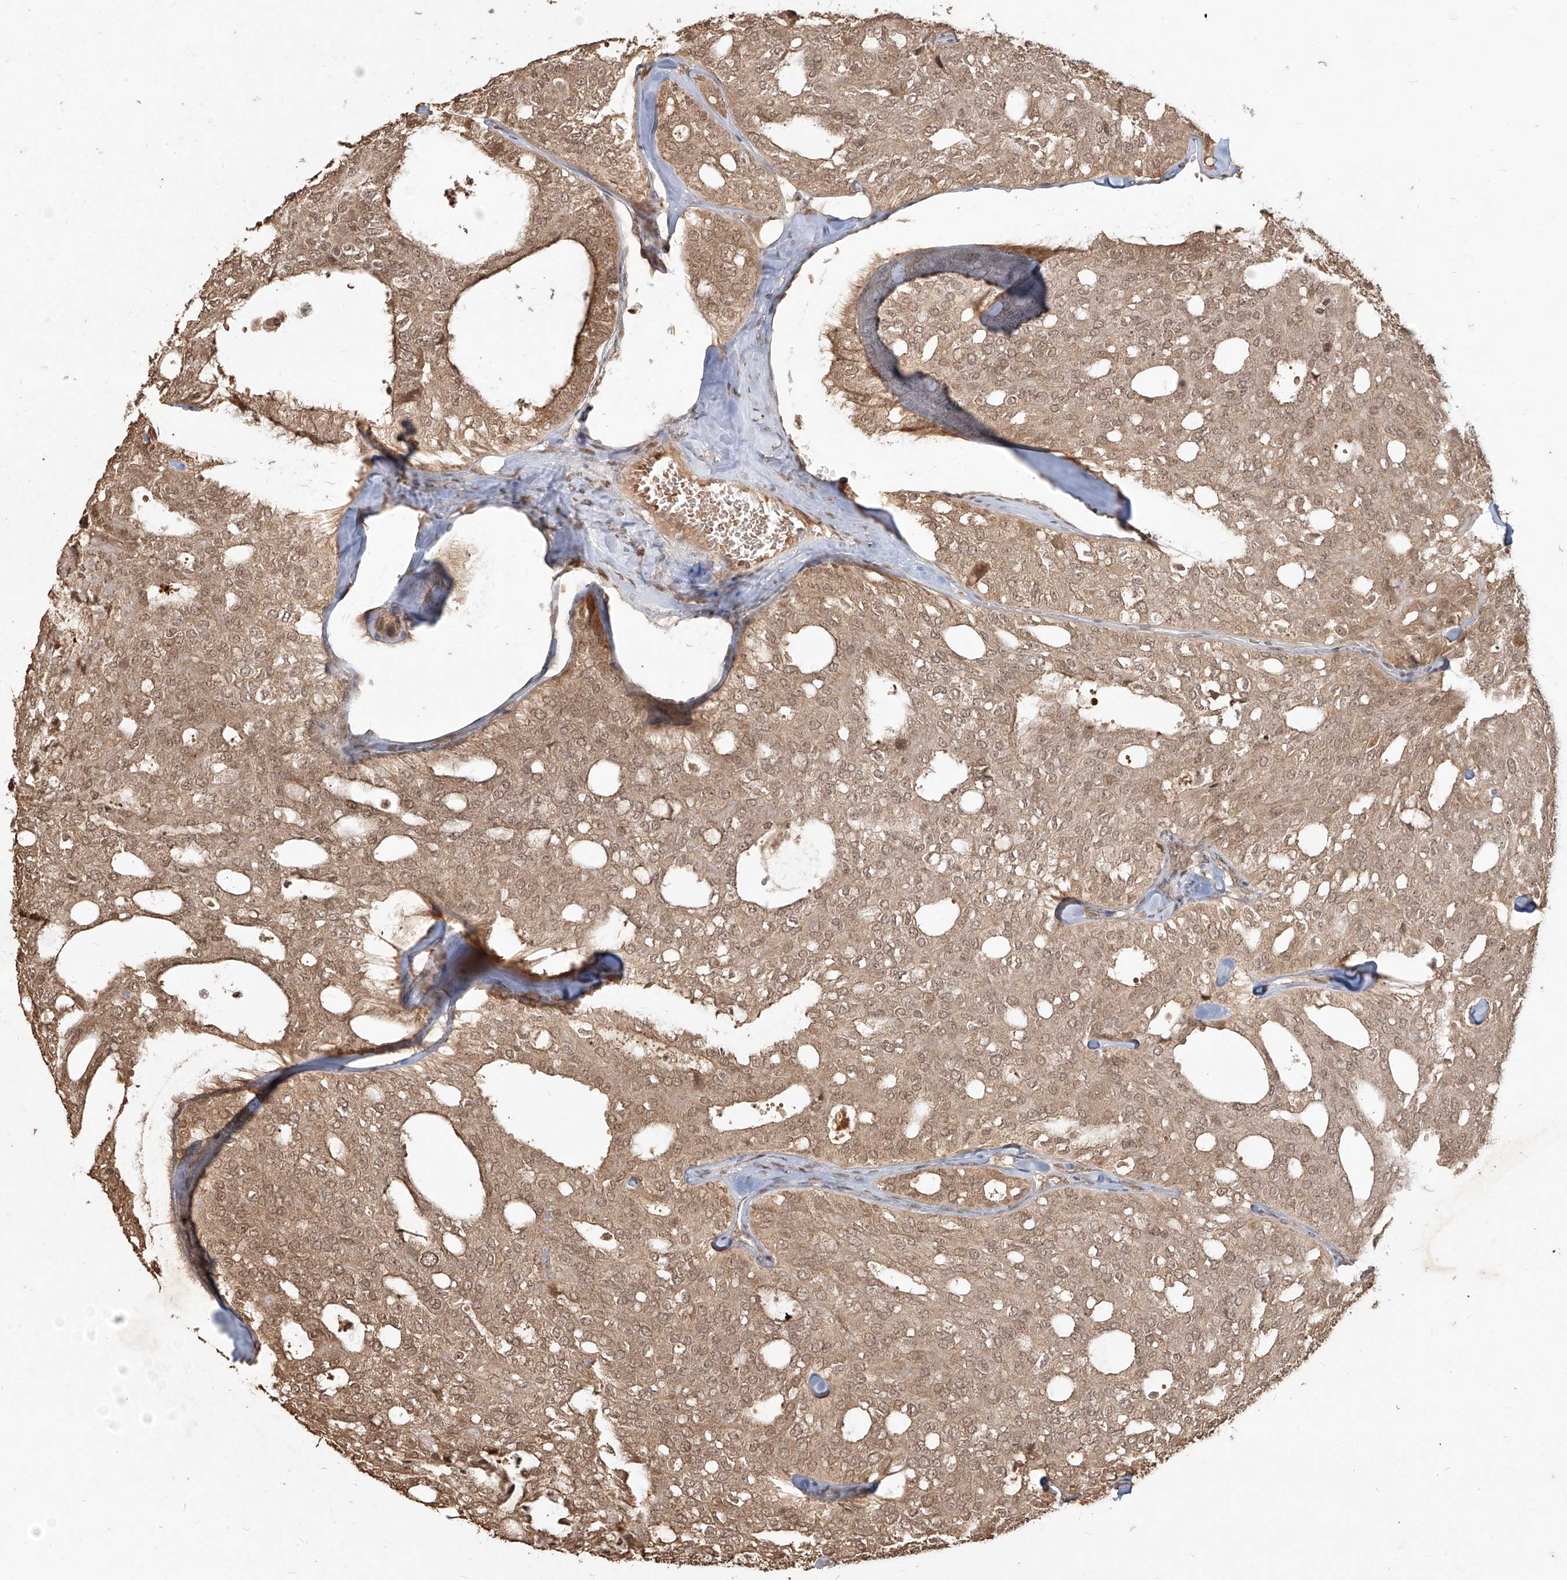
{"staining": {"intensity": "moderate", "quantity": ">75%", "location": "cytoplasmic/membranous,nuclear"}, "tissue": "thyroid cancer", "cell_type": "Tumor cells", "image_type": "cancer", "snomed": [{"axis": "morphology", "description": "Follicular adenoma carcinoma, NOS"}, {"axis": "topography", "description": "Thyroid gland"}], "caption": "Immunohistochemistry (IHC) photomicrograph of neoplastic tissue: thyroid cancer stained using immunohistochemistry (IHC) displays medium levels of moderate protein expression localized specifically in the cytoplasmic/membranous and nuclear of tumor cells, appearing as a cytoplasmic/membranous and nuclear brown color.", "gene": "UBE2K", "patient": {"sex": "male", "age": 75}}